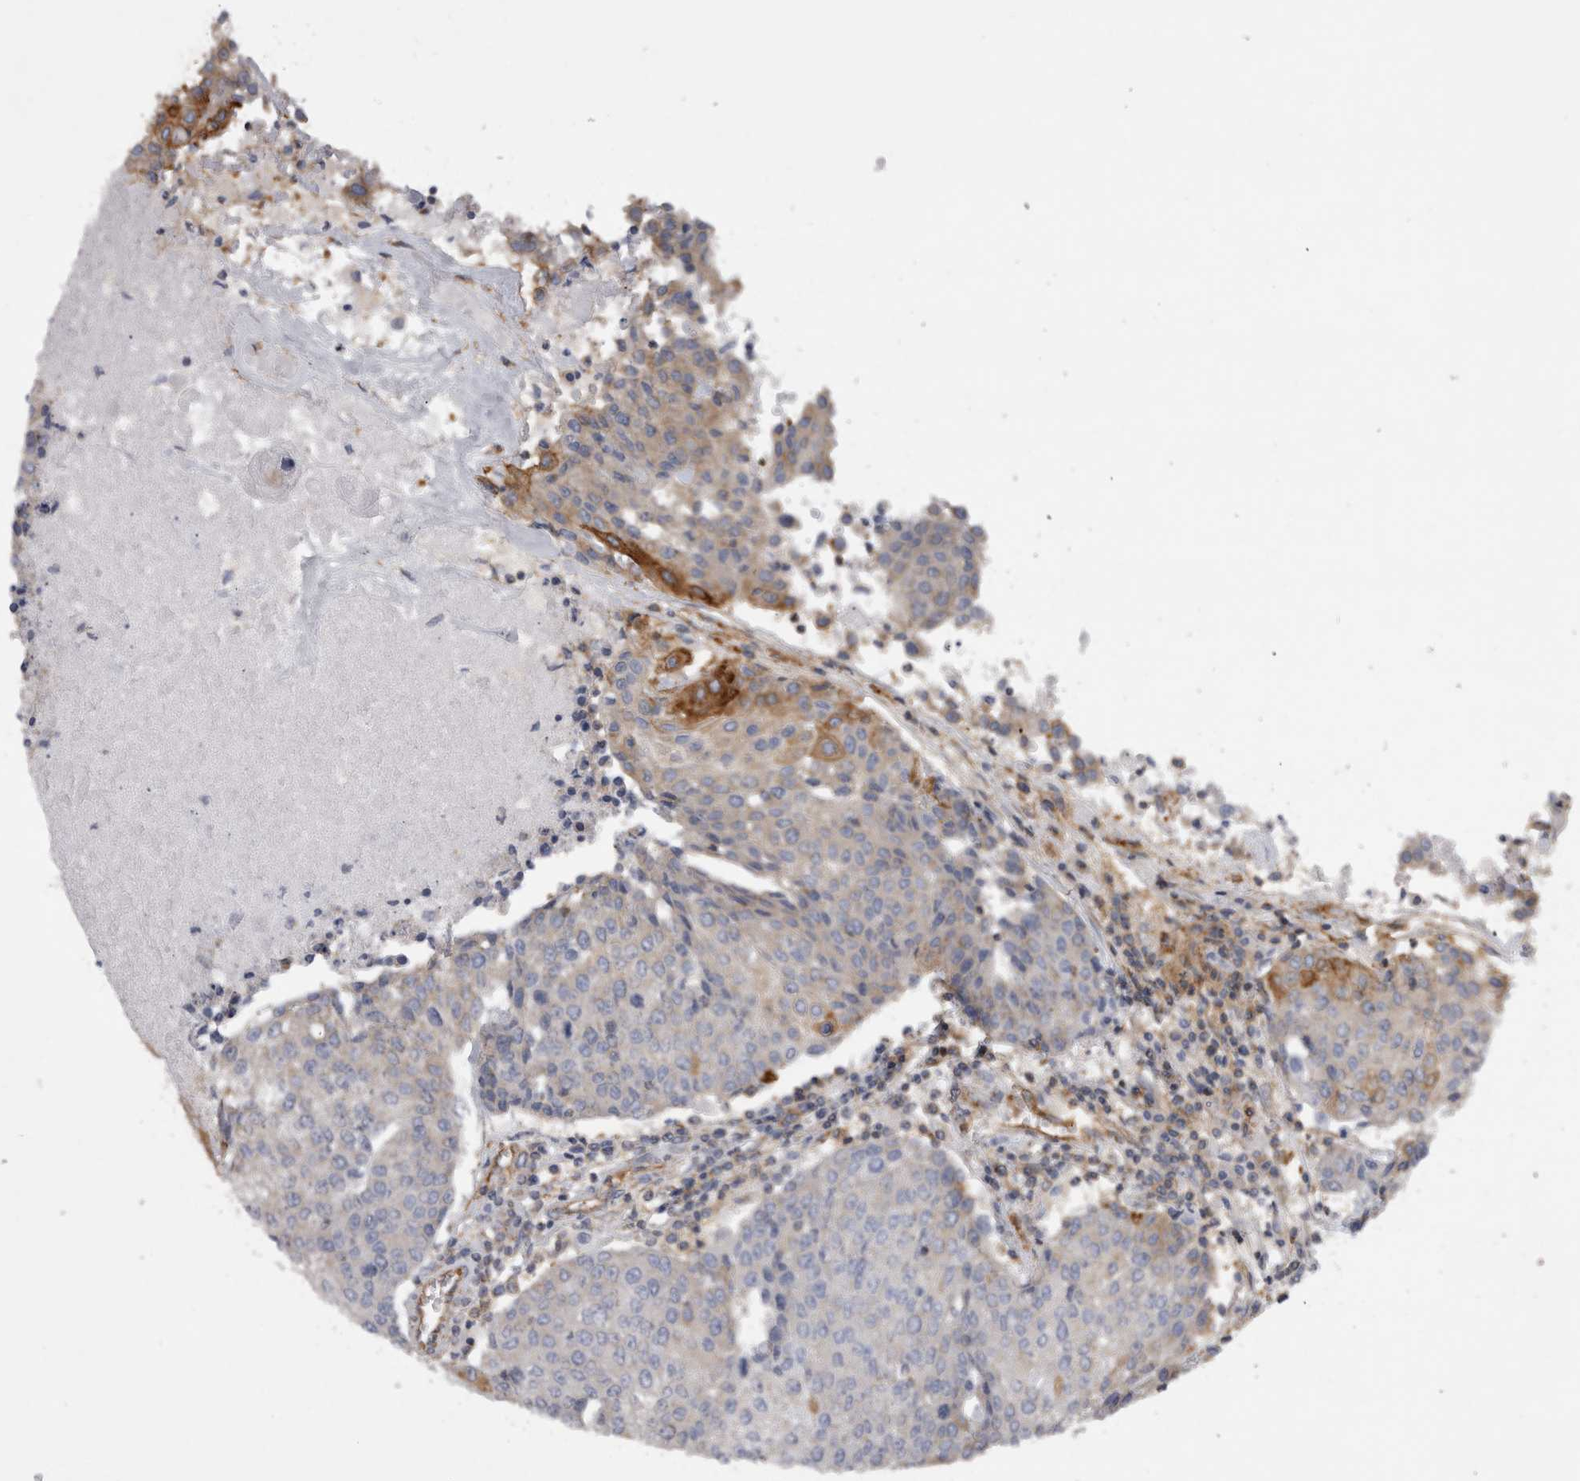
{"staining": {"intensity": "strong", "quantity": "<25%", "location": "cytoplasmic/membranous"}, "tissue": "urothelial cancer", "cell_type": "Tumor cells", "image_type": "cancer", "snomed": [{"axis": "morphology", "description": "Urothelial carcinoma, High grade"}, {"axis": "topography", "description": "Urinary bladder"}], "caption": "Brown immunohistochemical staining in human high-grade urothelial carcinoma reveals strong cytoplasmic/membranous expression in approximately <25% of tumor cells.", "gene": "ATXN3", "patient": {"sex": "female", "age": 85}}